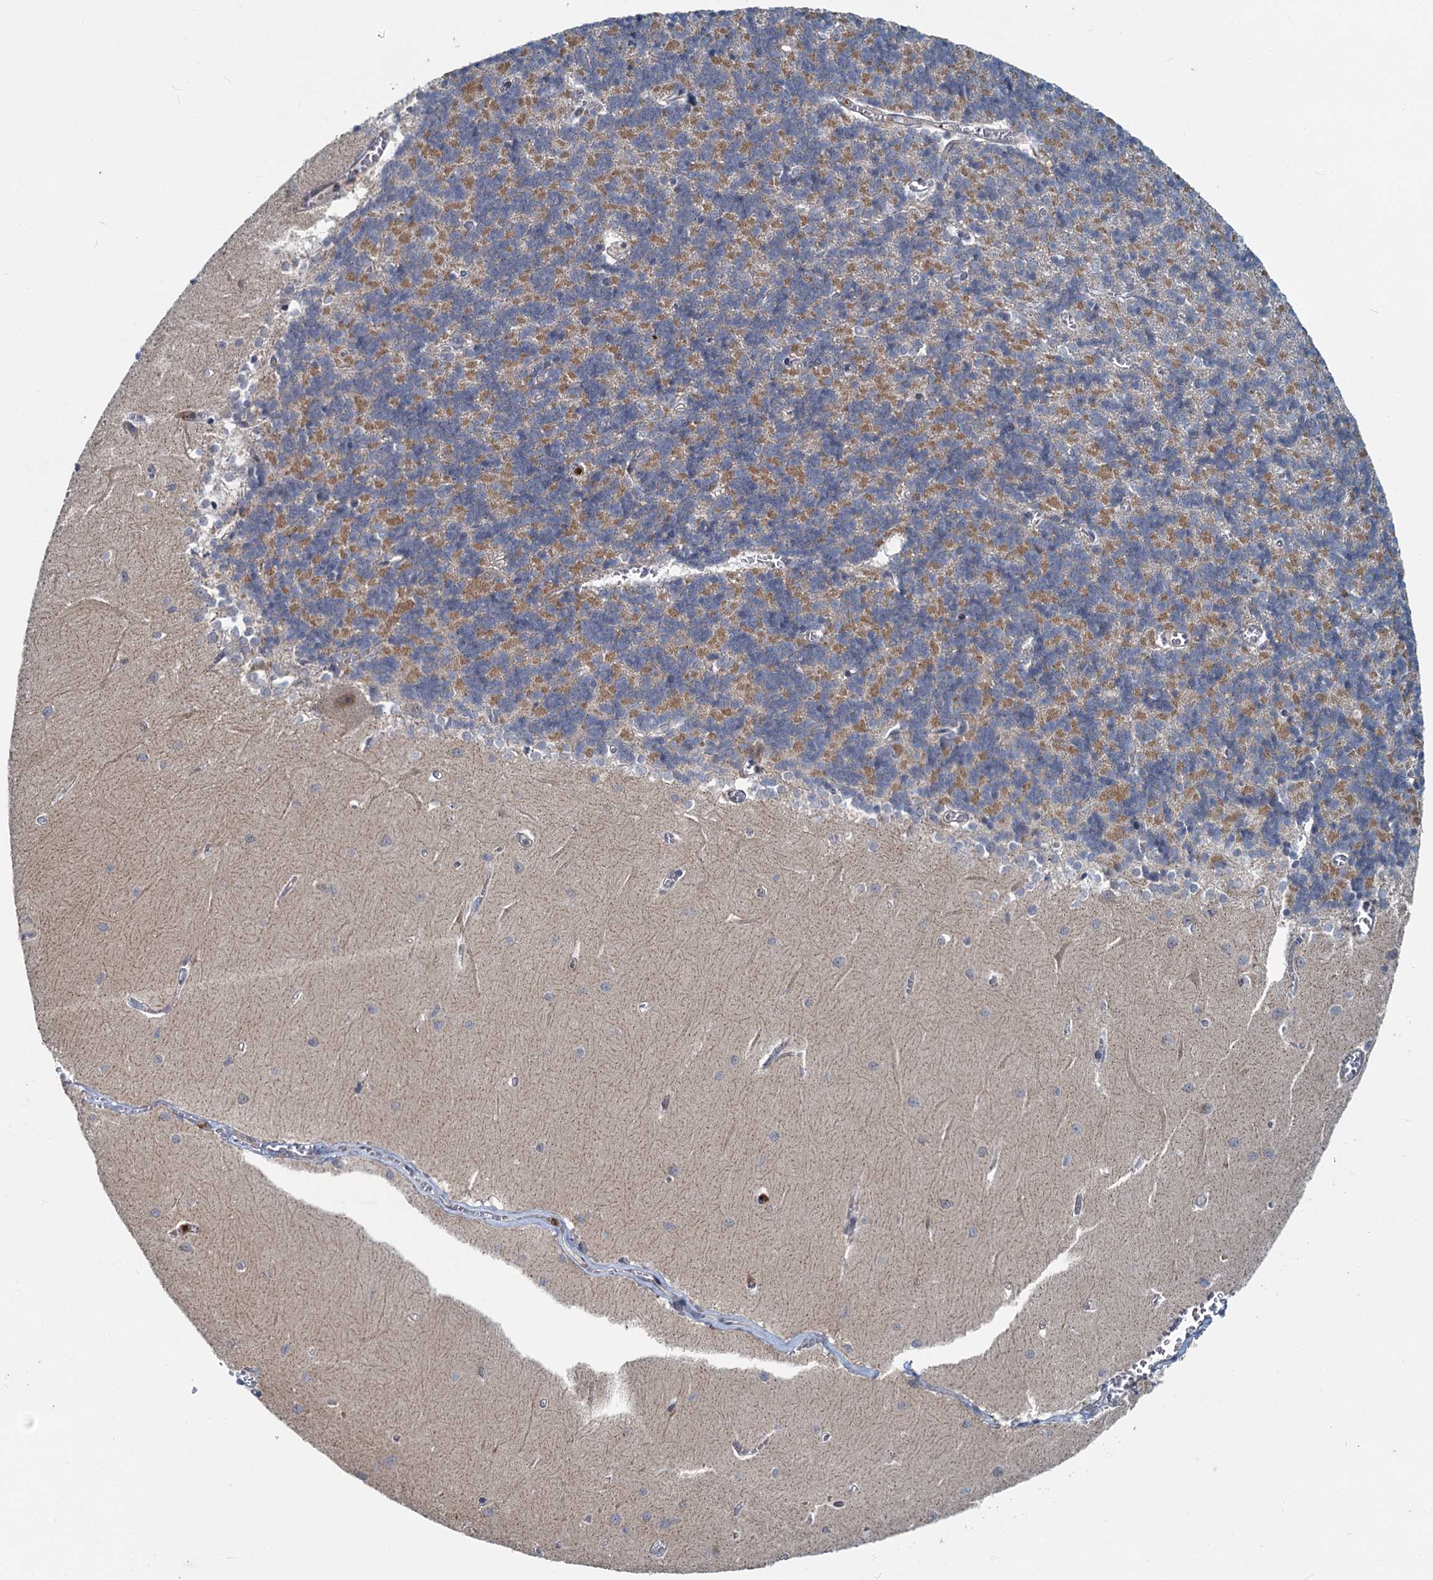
{"staining": {"intensity": "moderate", "quantity": "25%-75%", "location": "cytoplasmic/membranous"}, "tissue": "cerebellum", "cell_type": "Cells in granular layer", "image_type": "normal", "snomed": [{"axis": "morphology", "description": "Normal tissue, NOS"}, {"axis": "topography", "description": "Cerebellum"}], "caption": "Immunohistochemical staining of benign cerebellum demonstrates moderate cytoplasmic/membranous protein staining in approximately 25%-75% of cells in granular layer.", "gene": "ADCY2", "patient": {"sex": "male", "age": 37}}